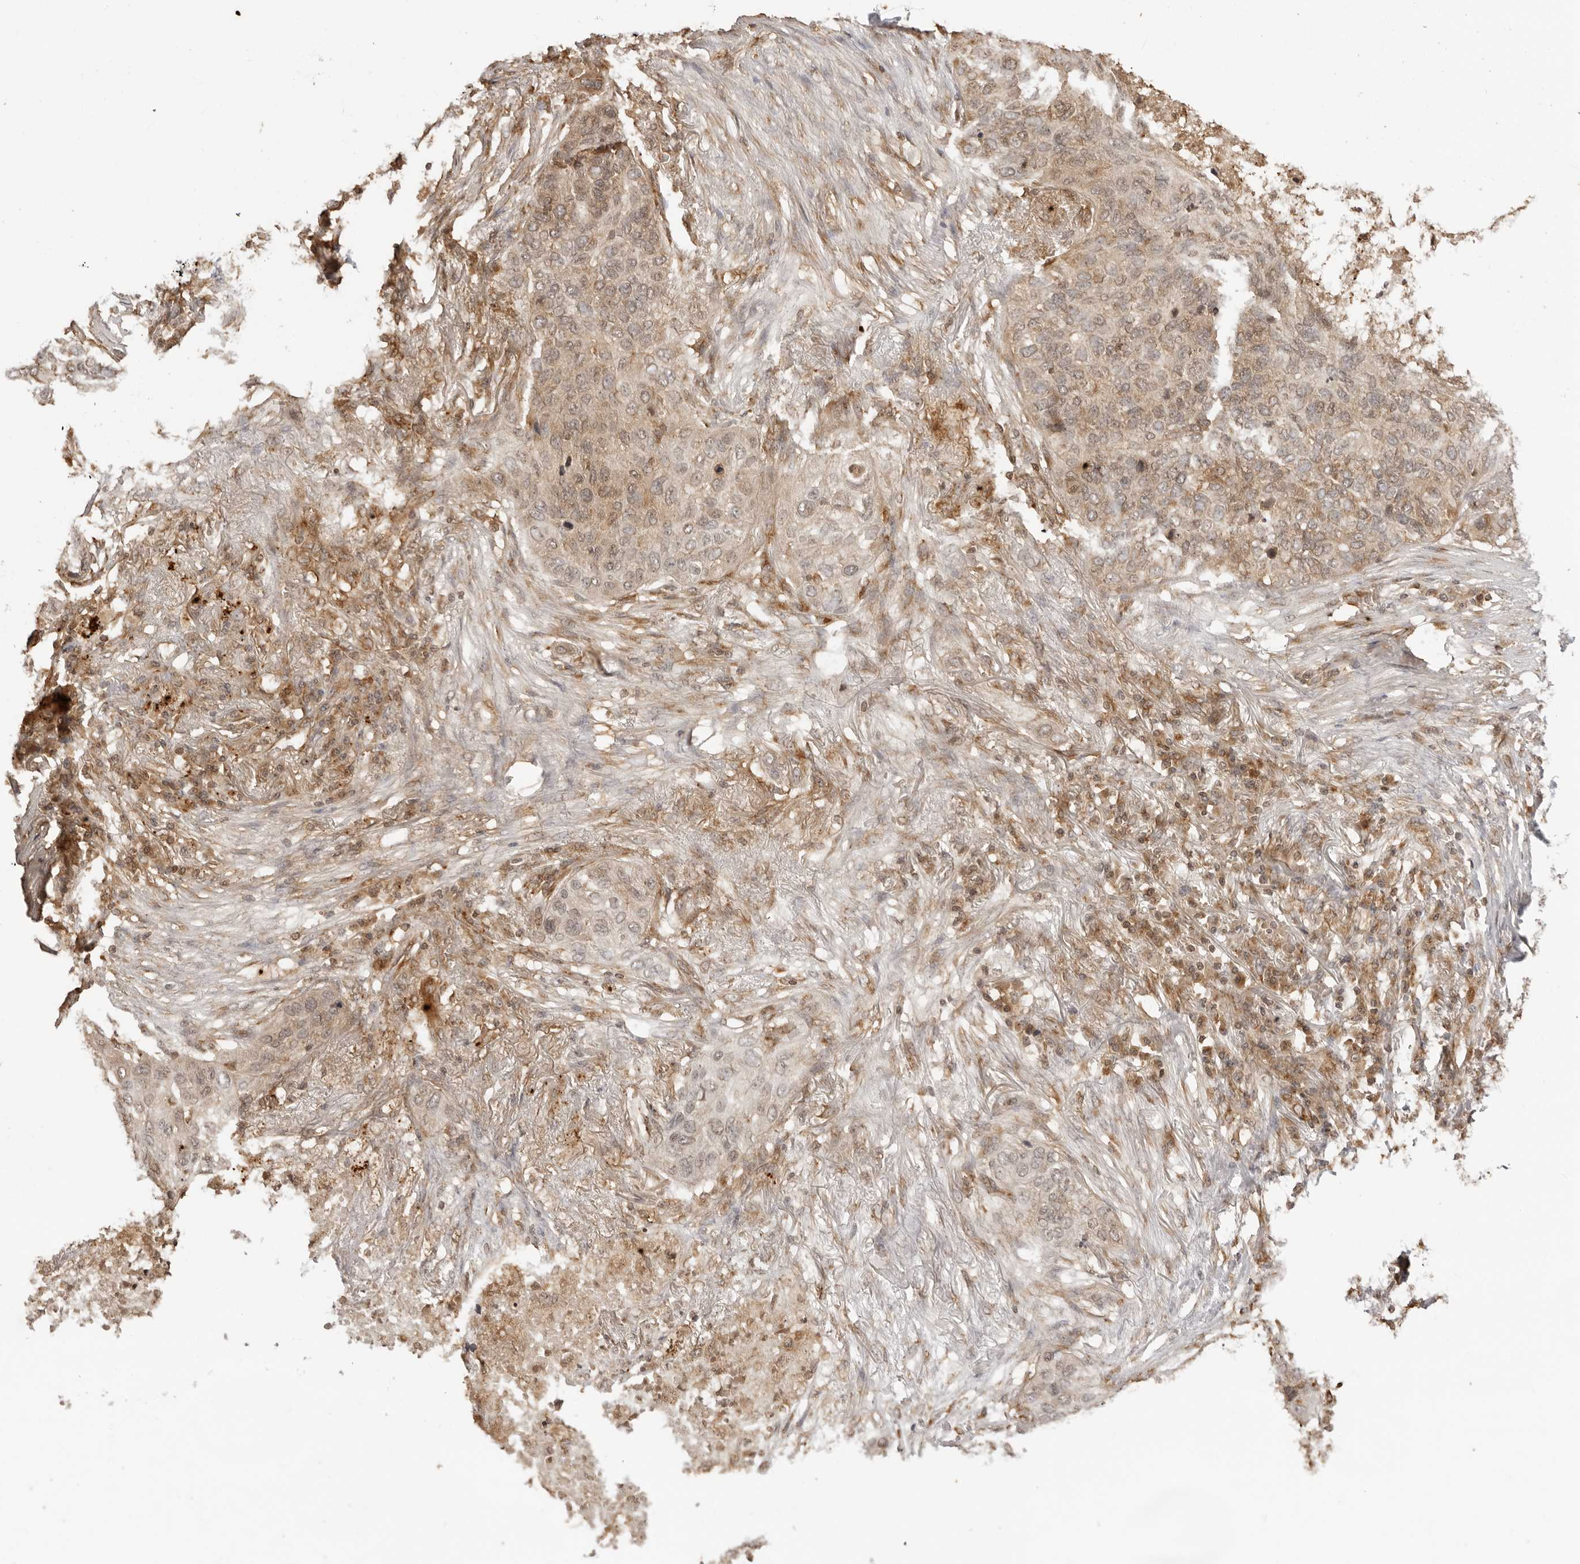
{"staining": {"intensity": "weak", "quantity": ">75%", "location": "cytoplasmic/membranous"}, "tissue": "lung cancer", "cell_type": "Tumor cells", "image_type": "cancer", "snomed": [{"axis": "morphology", "description": "Squamous cell carcinoma, NOS"}, {"axis": "topography", "description": "Lung"}], "caption": "Lung cancer stained for a protein exhibits weak cytoplasmic/membranous positivity in tumor cells.", "gene": "IKBKE", "patient": {"sex": "female", "age": 63}}